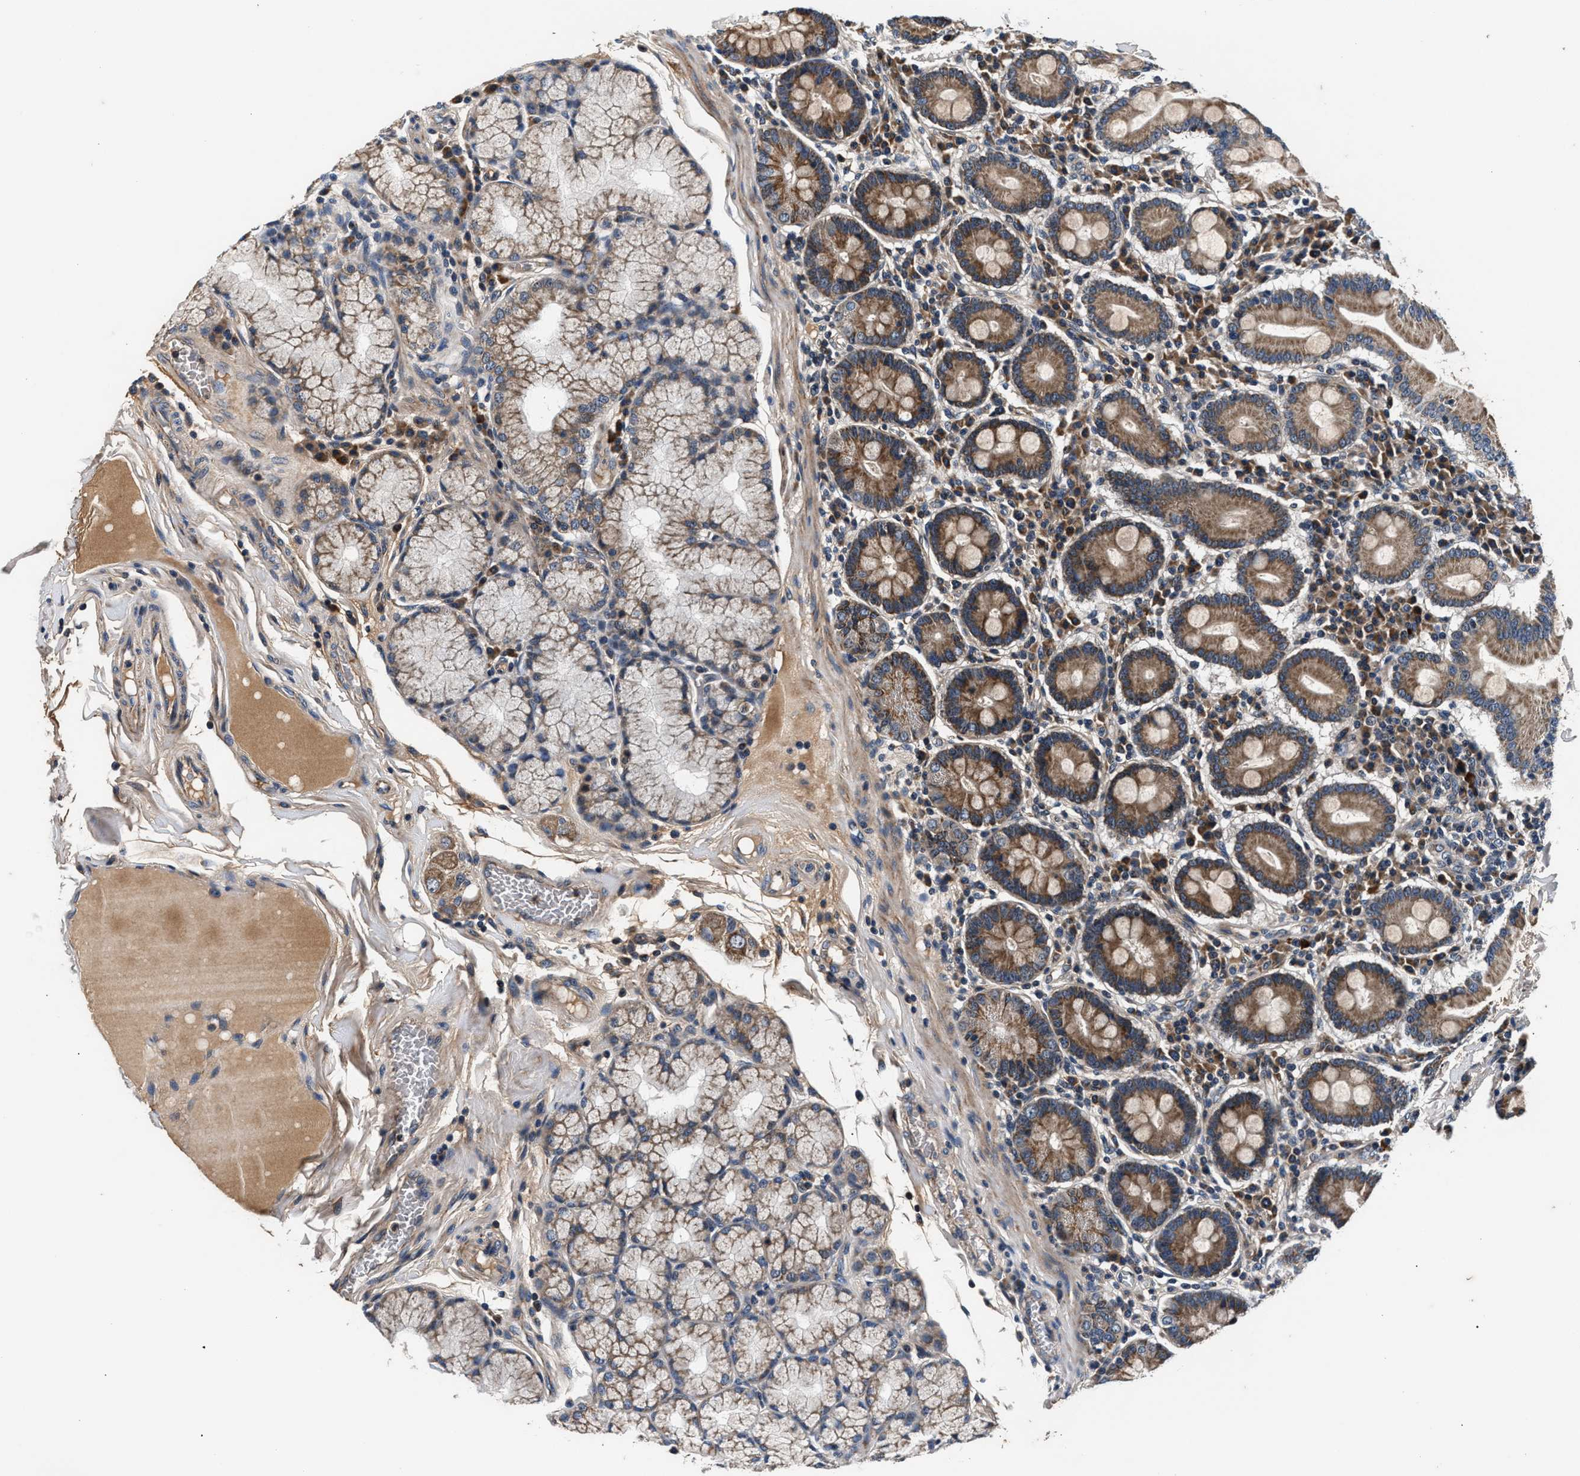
{"staining": {"intensity": "moderate", "quantity": ">75%", "location": "cytoplasmic/membranous"}, "tissue": "duodenum", "cell_type": "Glandular cells", "image_type": "normal", "snomed": [{"axis": "morphology", "description": "Normal tissue, NOS"}, {"axis": "topography", "description": "Duodenum"}], "caption": "Moderate cytoplasmic/membranous protein positivity is seen in about >75% of glandular cells in duodenum. (Stains: DAB in brown, nuclei in blue, Microscopy: brightfield microscopy at high magnification).", "gene": "IMMT", "patient": {"sex": "male", "age": 50}}